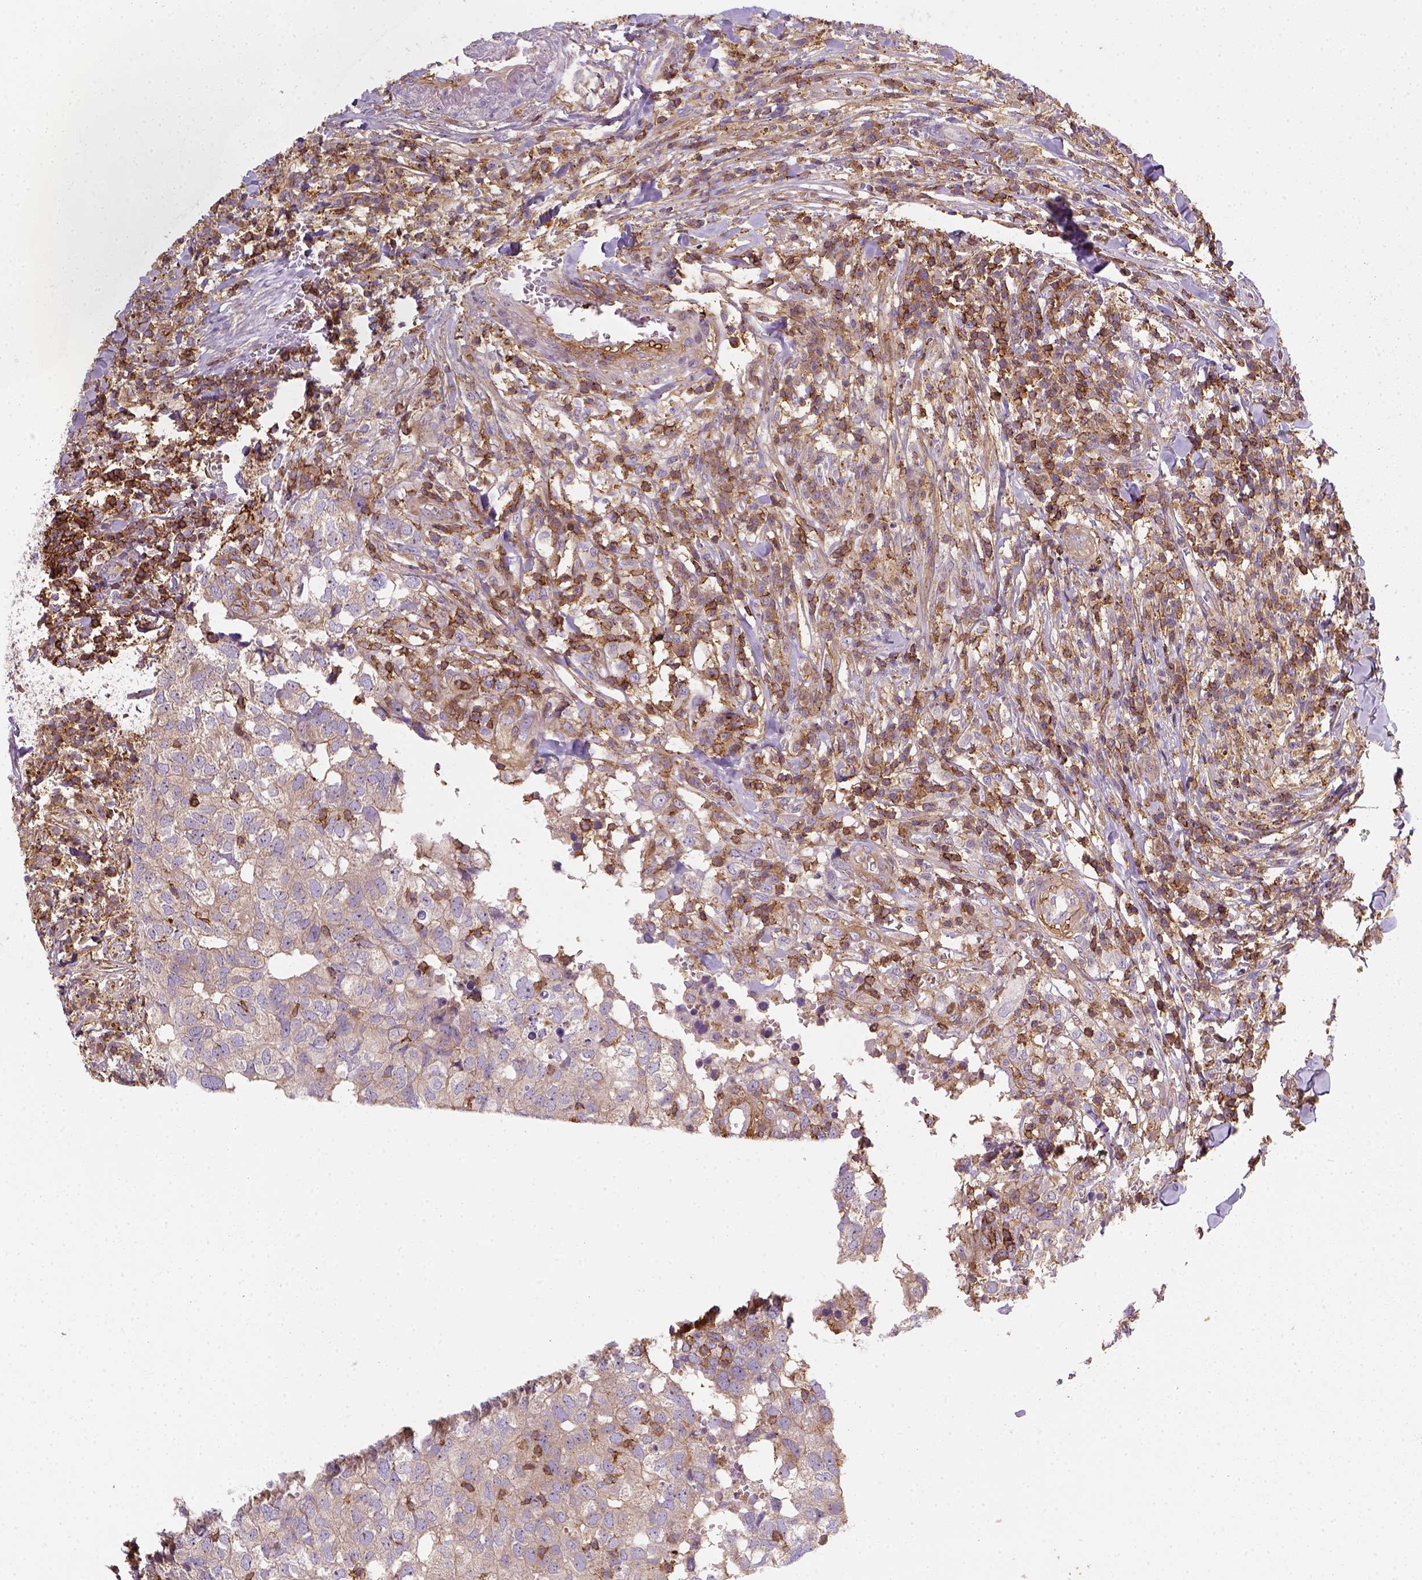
{"staining": {"intensity": "moderate", "quantity": "<25%", "location": "cytoplasmic/membranous"}, "tissue": "breast cancer", "cell_type": "Tumor cells", "image_type": "cancer", "snomed": [{"axis": "morphology", "description": "Duct carcinoma"}, {"axis": "topography", "description": "Breast"}], "caption": "Human breast cancer (invasive ductal carcinoma) stained with a brown dye demonstrates moderate cytoplasmic/membranous positive expression in approximately <25% of tumor cells.", "gene": "GPRC5D", "patient": {"sex": "female", "age": 30}}